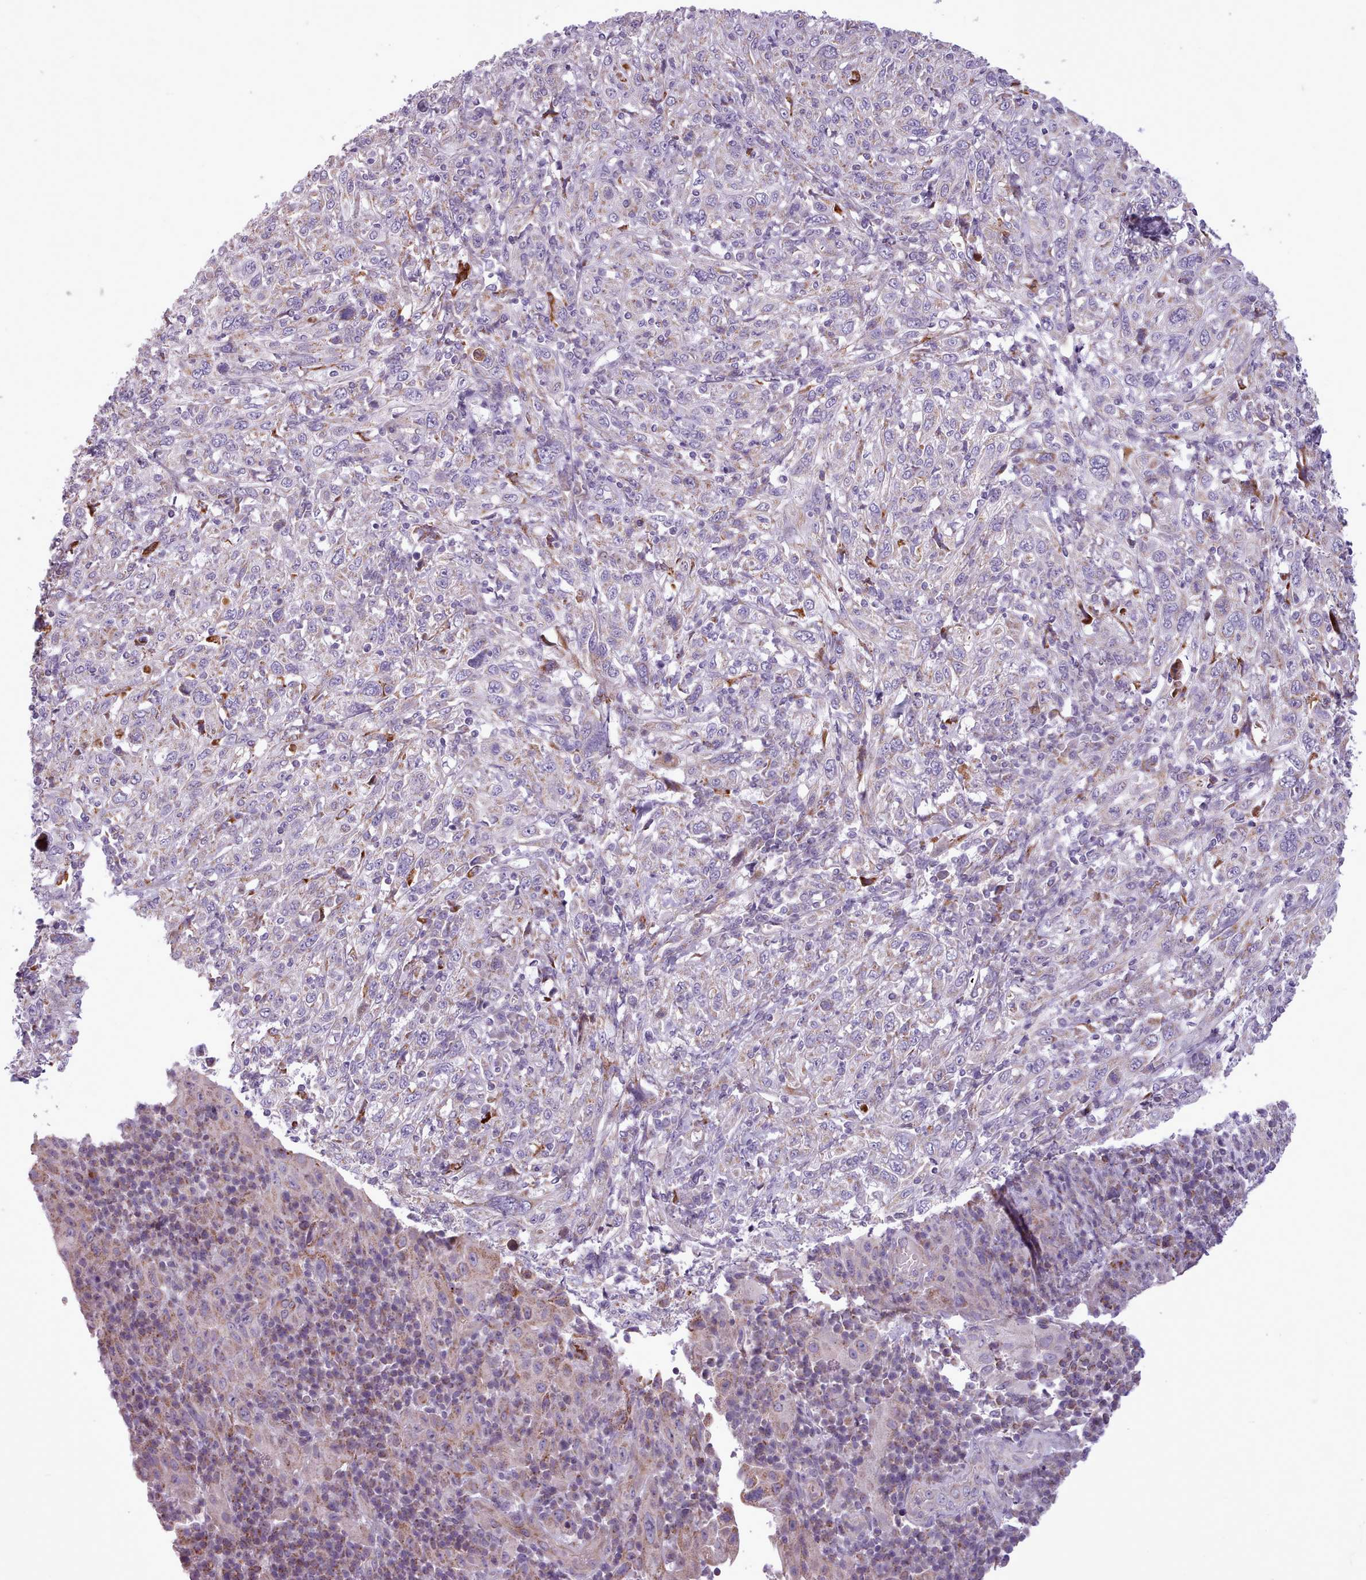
{"staining": {"intensity": "moderate", "quantity": "<25%", "location": "cytoplasmic/membranous"}, "tissue": "cervical cancer", "cell_type": "Tumor cells", "image_type": "cancer", "snomed": [{"axis": "morphology", "description": "Squamous cell carcinoma, NOS"}, {"axis": "topography", "description": "Cervix"}], "caption": "Approximately <25% of tumor cells in squamous cell carcinoma (cervical) display moderate cytoplasmic/membranous protein staining as visualized by brown immunohistochemical staining.", "gene": "AVL9", "patient": {"sex": "female", "age": 46}}